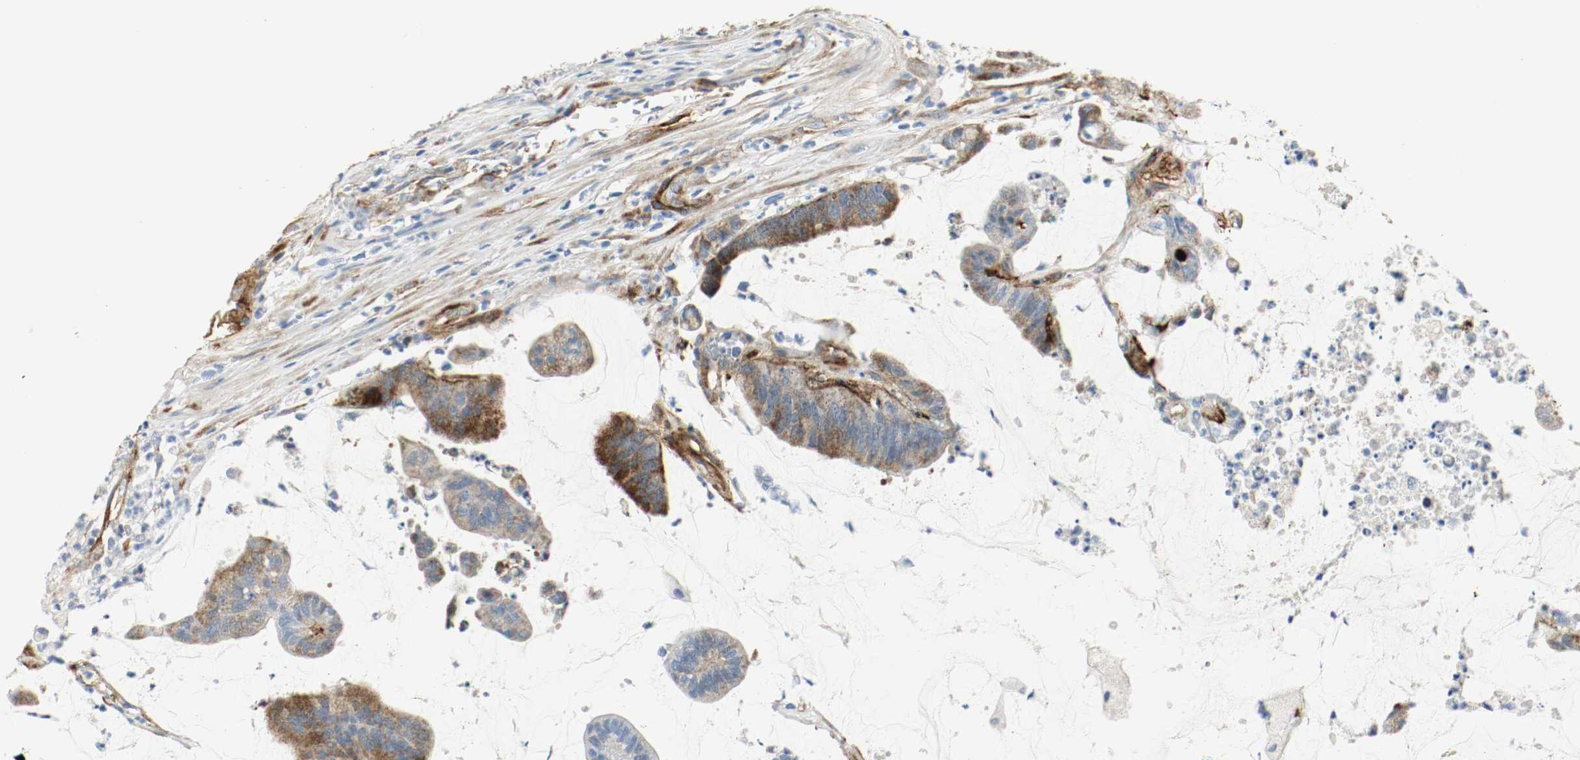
{"staining": {"intensity": "moderate", "quantity": "25%-75%", "location": "cytoplasmic/membranous"}, "tissue": "colorectal cancer", "cell_type": "Tumor cells", "image_type": "cancer", "snomed": [{"axis": "morphology", "description": "Adenocarcinoma, NOS"}, {"axis": "topography", "description": "Rectum"}], "caption": "The immunohistochemical stain labels moderate cytoplasmic/membranous staining in tumor cells of adenocarcinoma (colorectal) tissue.", "gene": "LAMB1", "patient": {"sex": "female", "age": 66}}